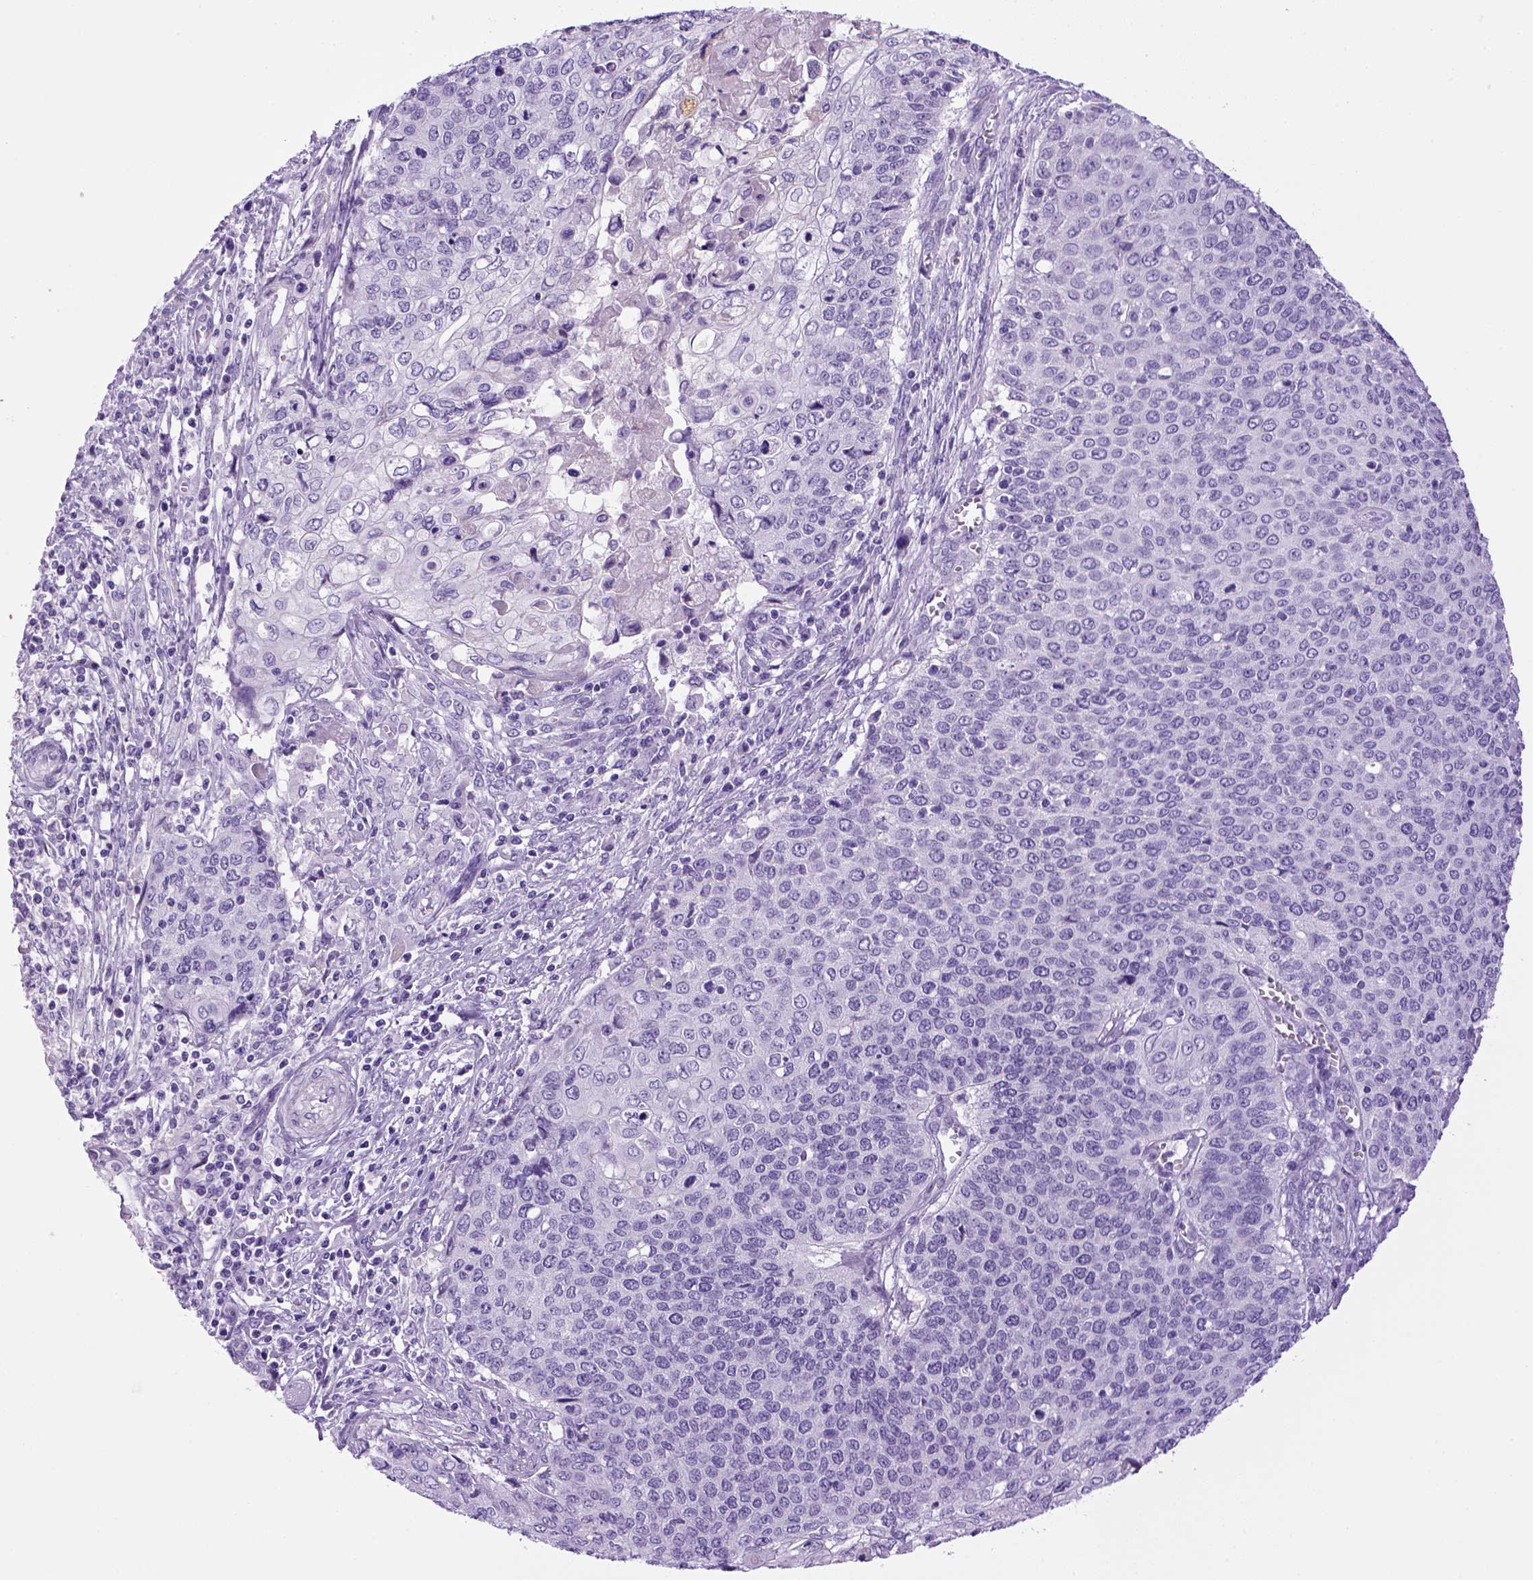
{"staining": {"intensity": "negative", "quantity": "none", "location": "none"}, "tissue": "cervical cancer", "cell_type": "Tumor cells", "image_type": "cancer", "snomed": [{"axis": "morphology", "description": "Squamous cell carcinoma, NOS"}, {"axis": "topography", "description": "Cervix"}], "caption": "Tumor cells show no significant staining in cervical cancer.", "gene": "SGCG", "patient": {"sex": "female", "age": 39}}